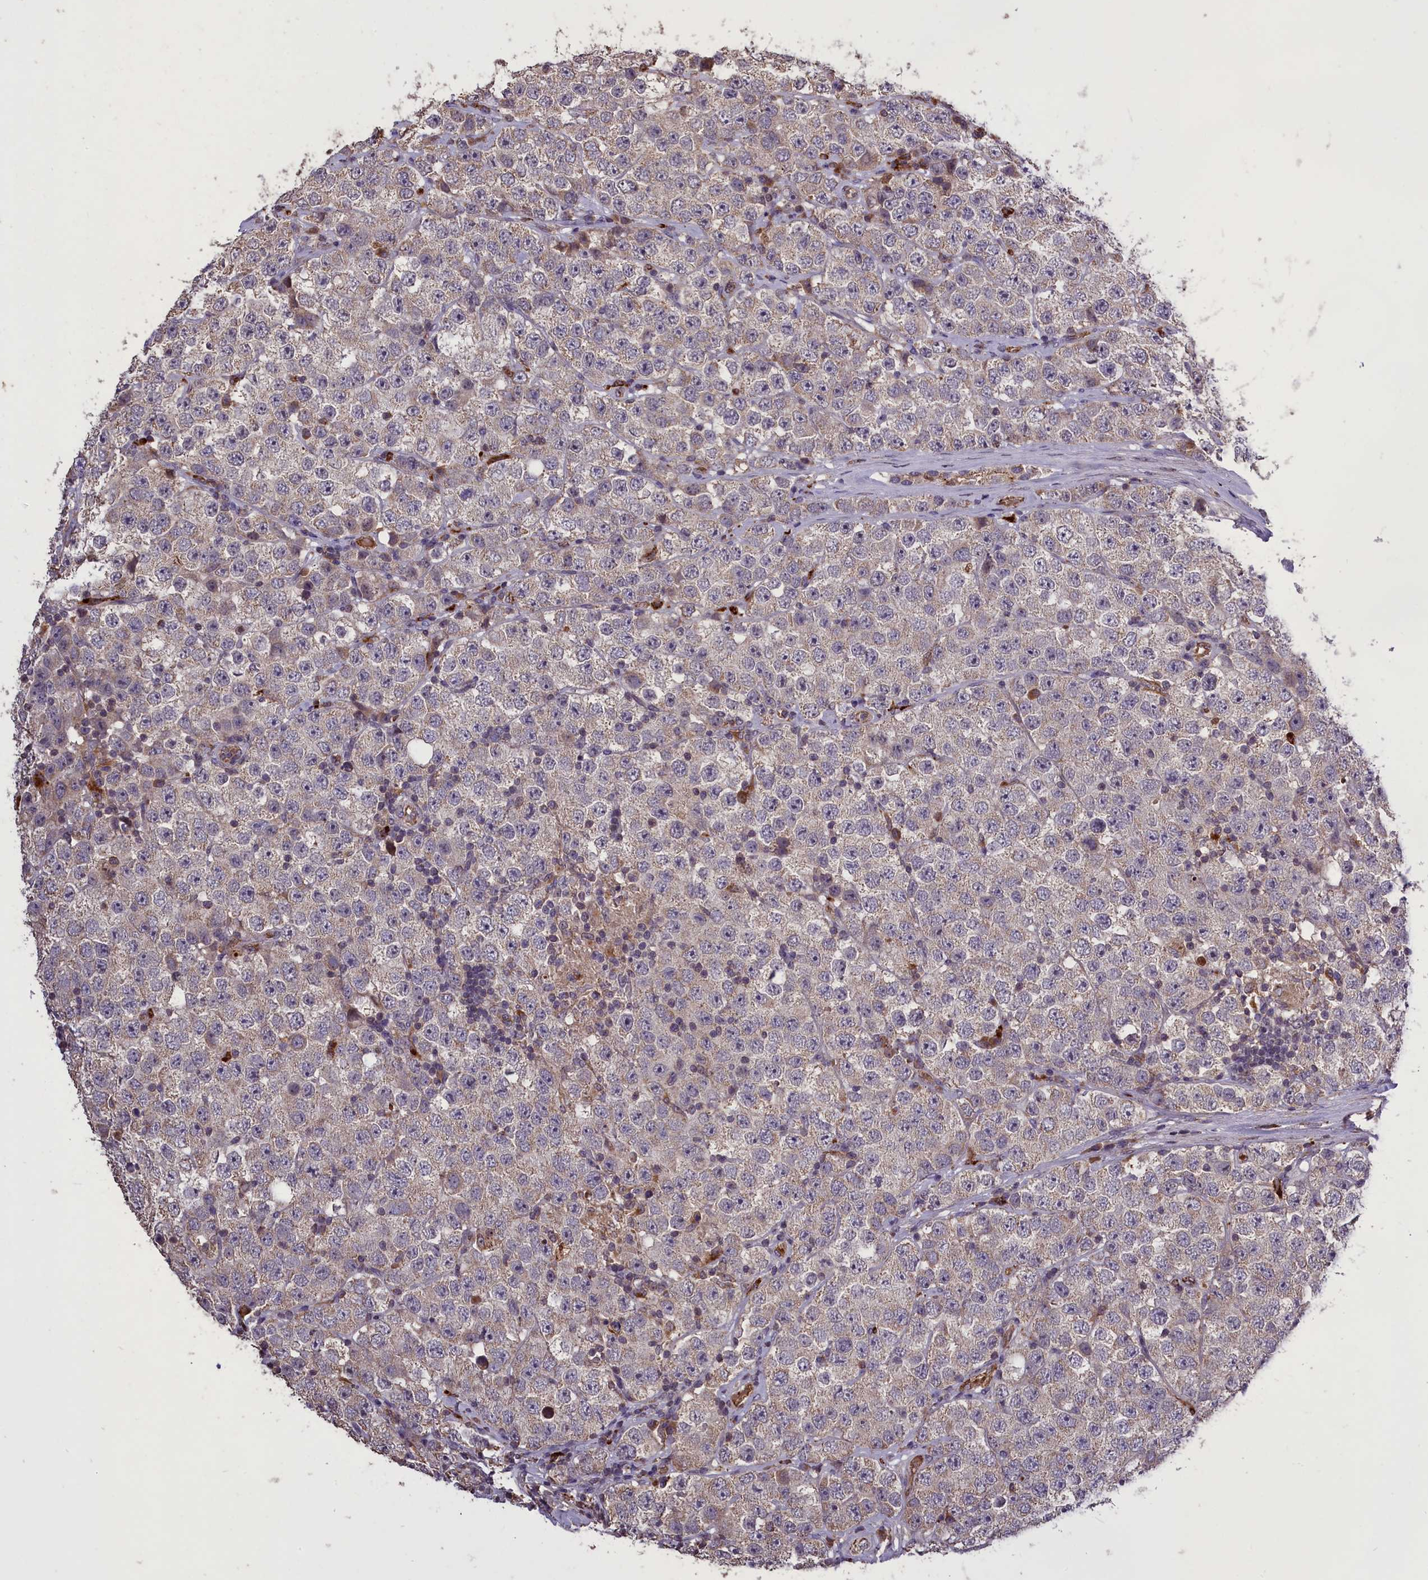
{"staining": {"intensity": "negative", "quantity": "none", "location": "none"}, "tissue": "testis cancer", "cell_type": "Tumor cells", "image_type": "cancer", "snomed": [{"axis": "morphology", "description": "Seminoma, NOS"}, {"axis": "topography", "description": "Testis"}], "caption": "Immunohistochemical staining of testis cancer demonstrates no significant positivity in tumor cells.", "gene": "CLRN2", "patient": {"sex": "male", "age": 28}}